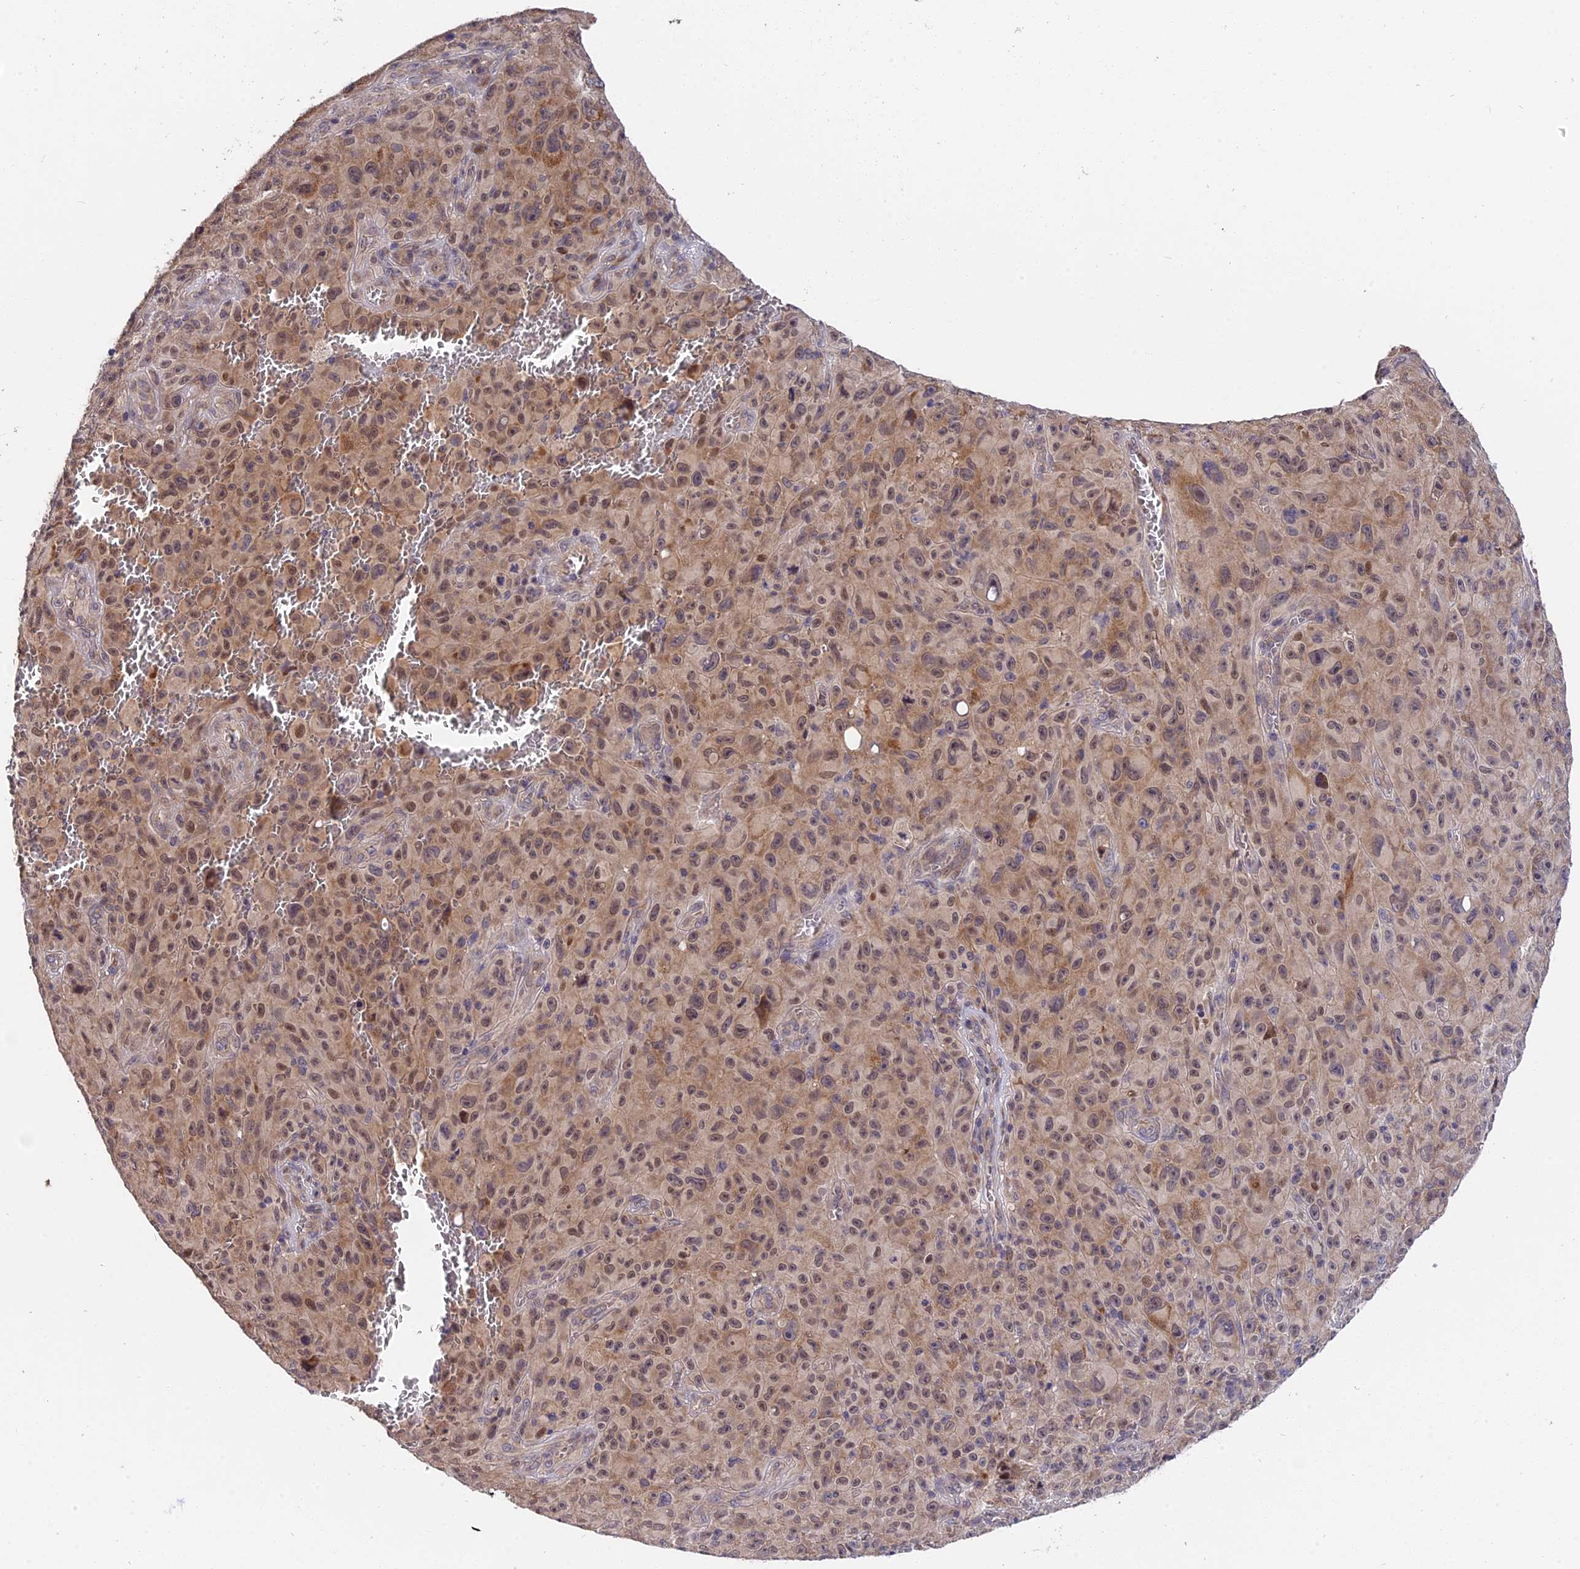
{"staining": {"intensity": "moderate", "quantity": ">75%", "location": "cytoplasmic/membranous,nuclear"}, "tissue": "melanoma", "cell_type": "Tumor cells", "image_type": "cancer", "snomed": [{"axis": "morphology", "description": "Malignant melanoma, NOS"}, {"axis": "topography", "description": "Skin"}], "caption": "IHC image of human melanoma stained for a protein (brown), which reveals medium levels of moderate cytoplasmic/membranous and nuclear expression in about >75% of tumor cells.", "gene": "TRMT1", "patient": {"sex": "female", "age": 82}}